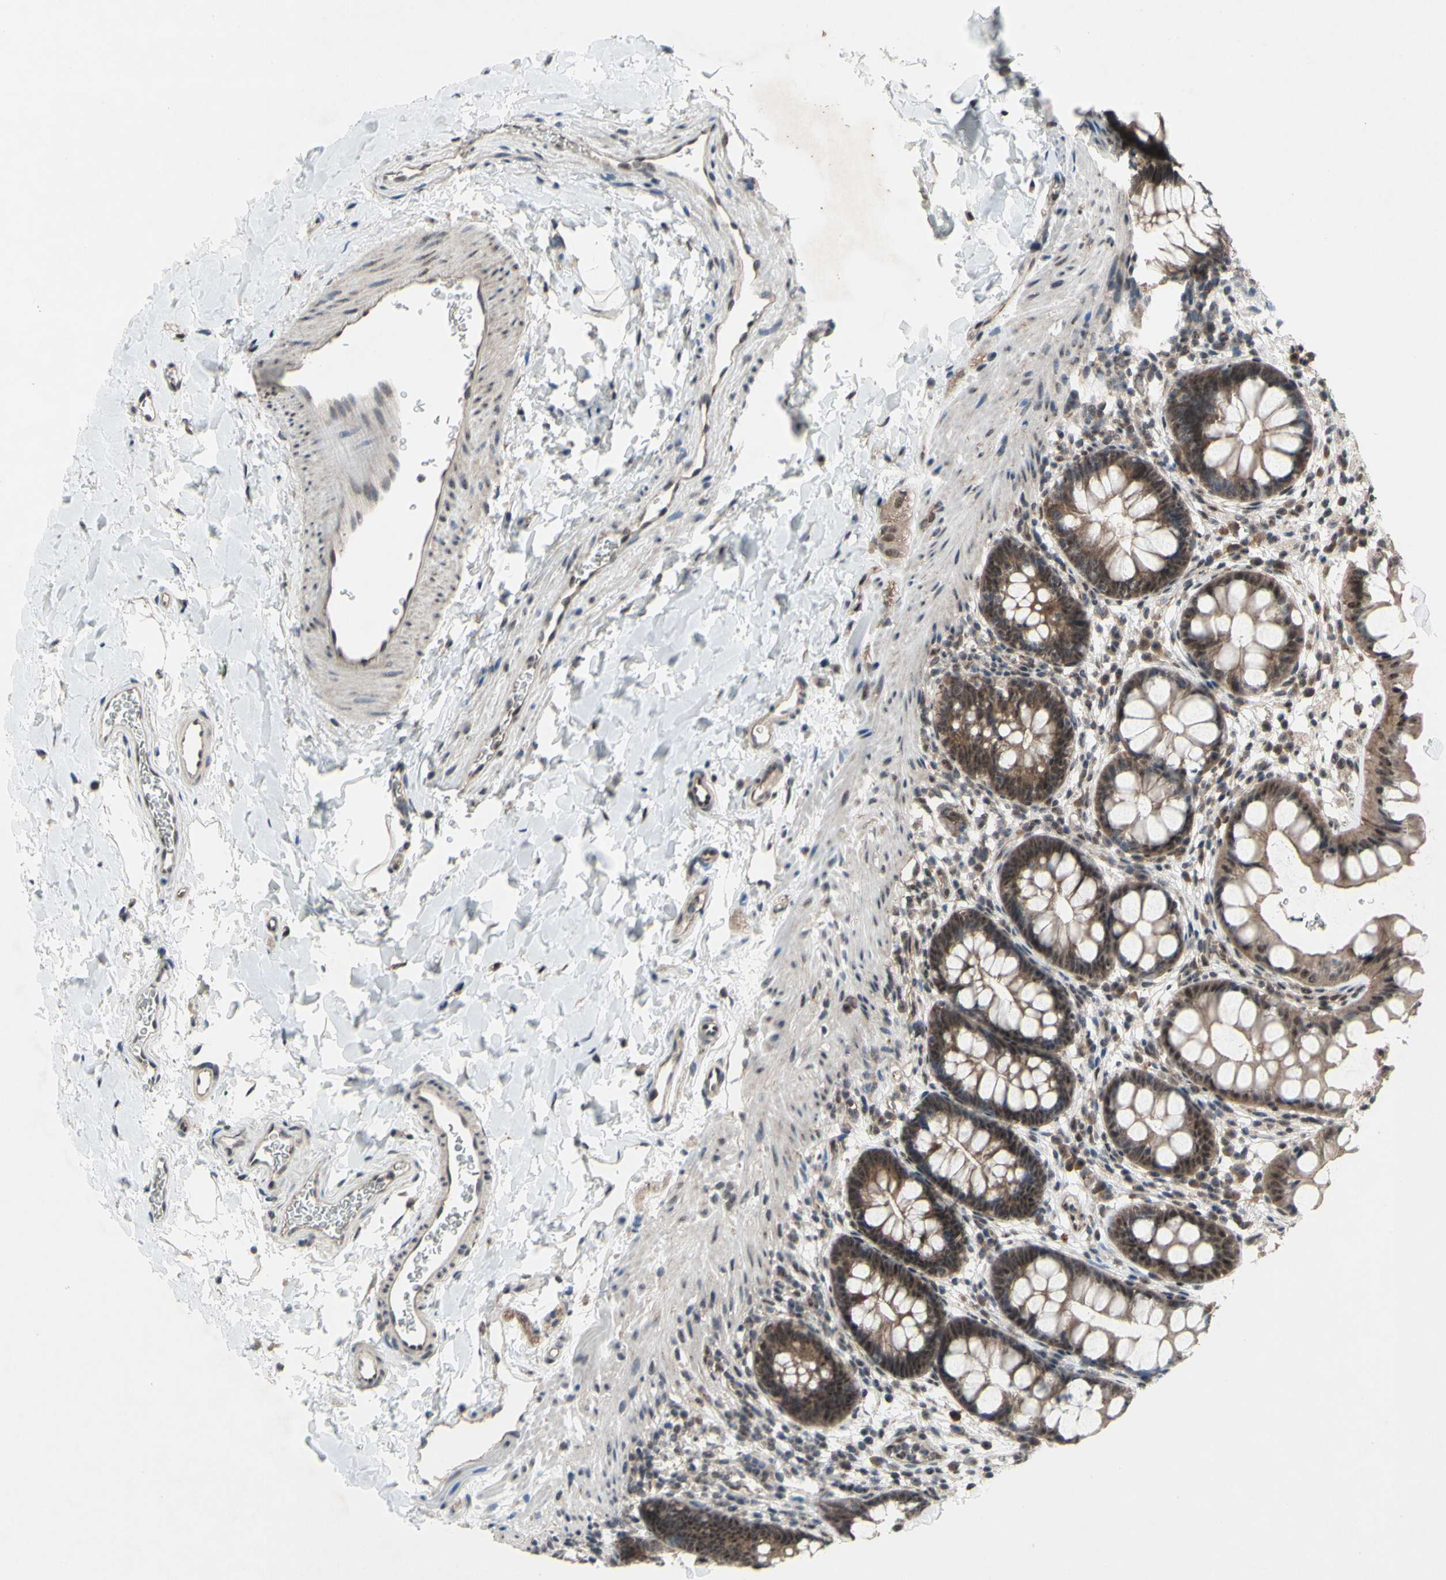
{"staining": {"intensity": "moderate", "quantity": "25%-75%", "location": "cytoplasmic/membranous,nuclear"}, "tissue": "rectum", "cell_type": "Glandular cells", "image_type": "normal", "snomed": [{"axis": "morphology", "description": "Normal tissue, NOS"}, {"axis": "topography", "description": "Rectum"}], "caption": "Protein analysis of unremarkable rectum reveals moderate cytoplasmic/membranous,nuclear positivity in about 25%-75% of glandular cells. (Brightfield microscopy of DAB IHC at high magnification).", "gene": "TRDMT1", "patient": {"sex": "female", "age": 24}}